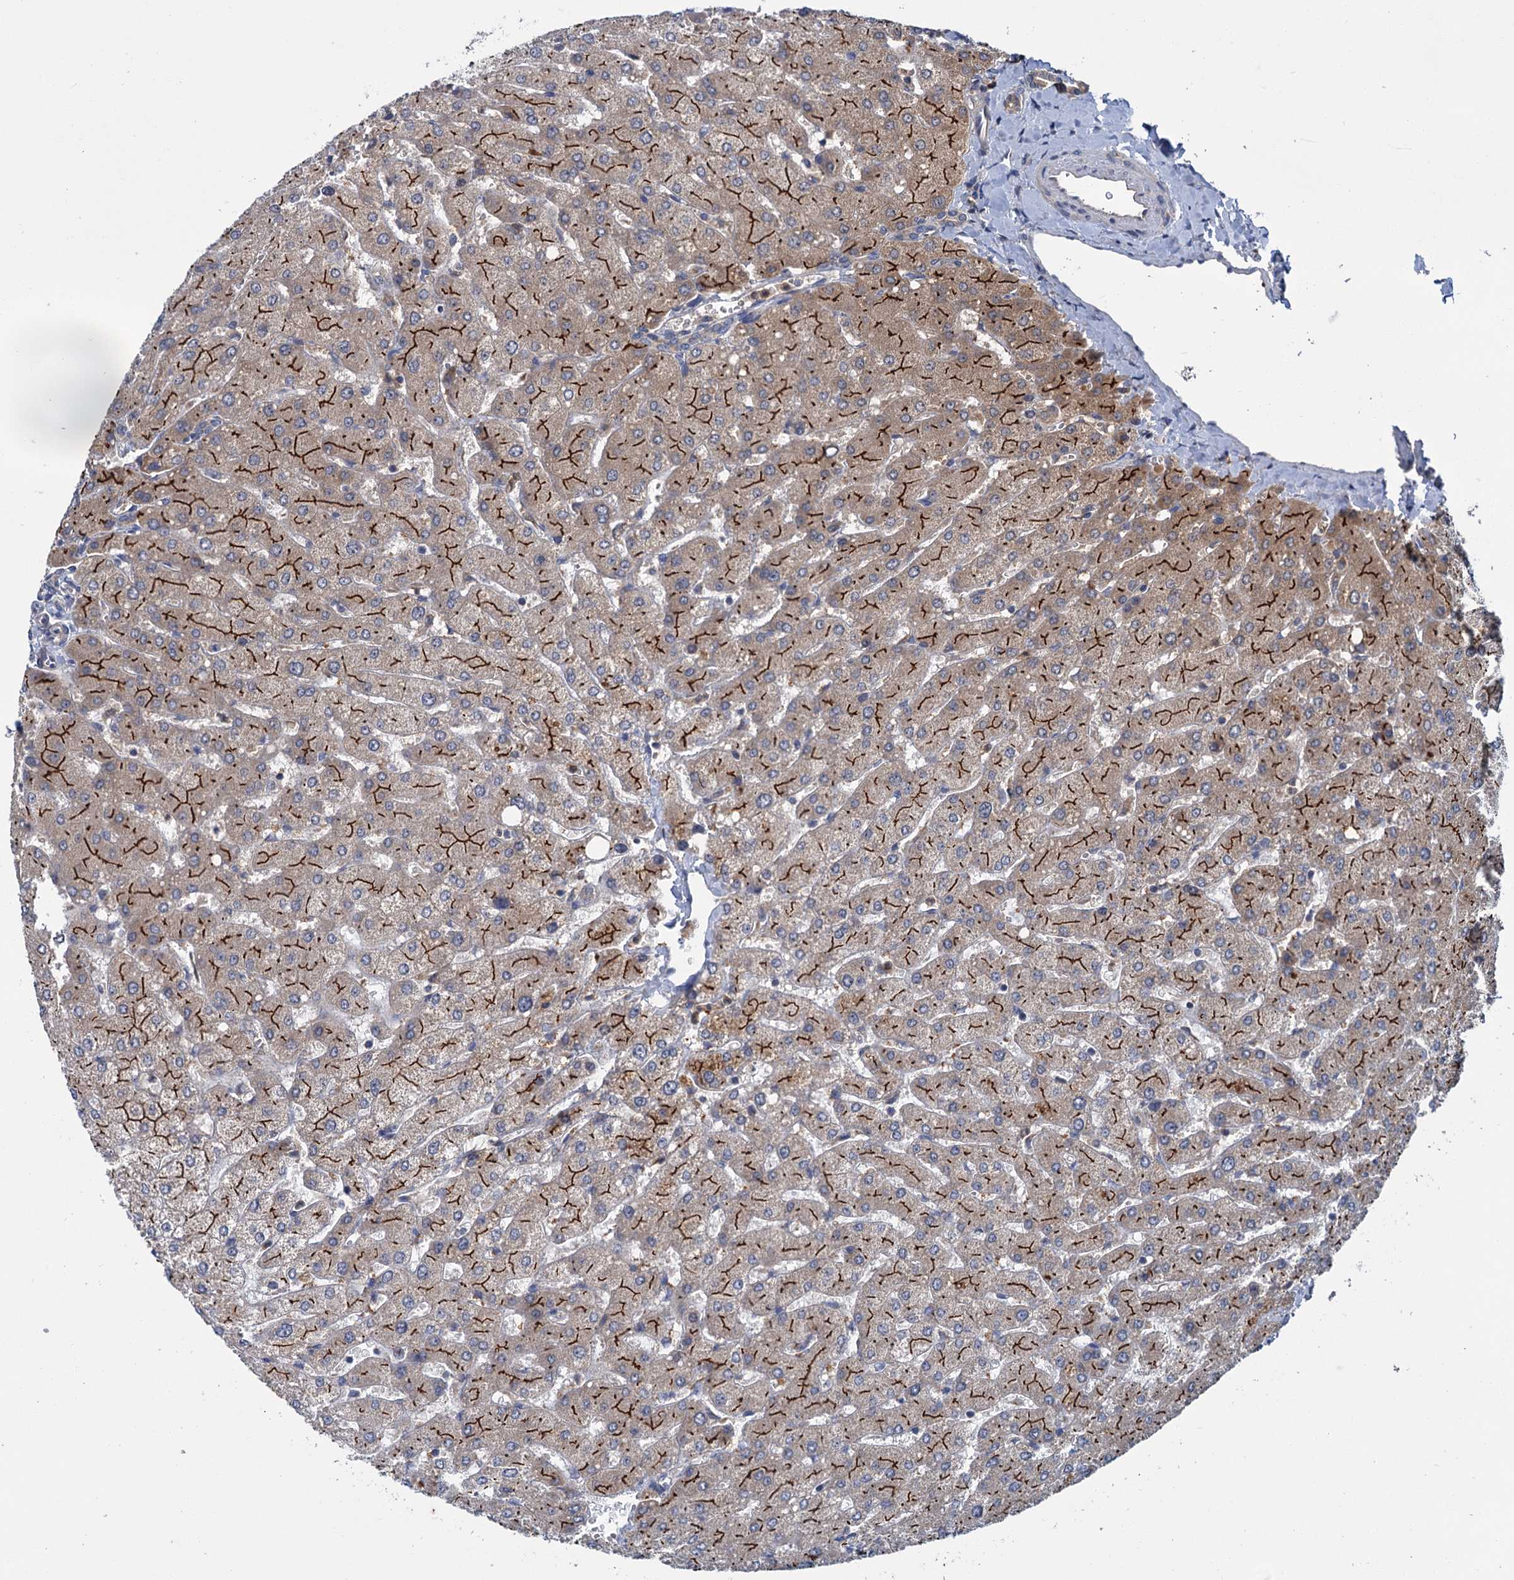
{"staining": {"intensity": "negative", "quantity": "none", "location": "none"}, "tissue": "liver", "cell_type": "Cholangiocytes", "image_type": "normal", "snomed": [{"axis": "morphology", "description": "Normal tissue, NOS"}, {"axis": "topography", "description": "Liver"}], "caption": "High power microscopy photomicrograph of an immunohistochemistry (IHC) histopathology image of unremarkable liver, revealing no significant staining in cholangiocytes. Brightfield microscopy of IHC stained with DAB (brown) and hematoxylin (blue), captured at high magnification.", "gene": "DYNC2H1", "patient": {"sex": "male", "age": 55}}